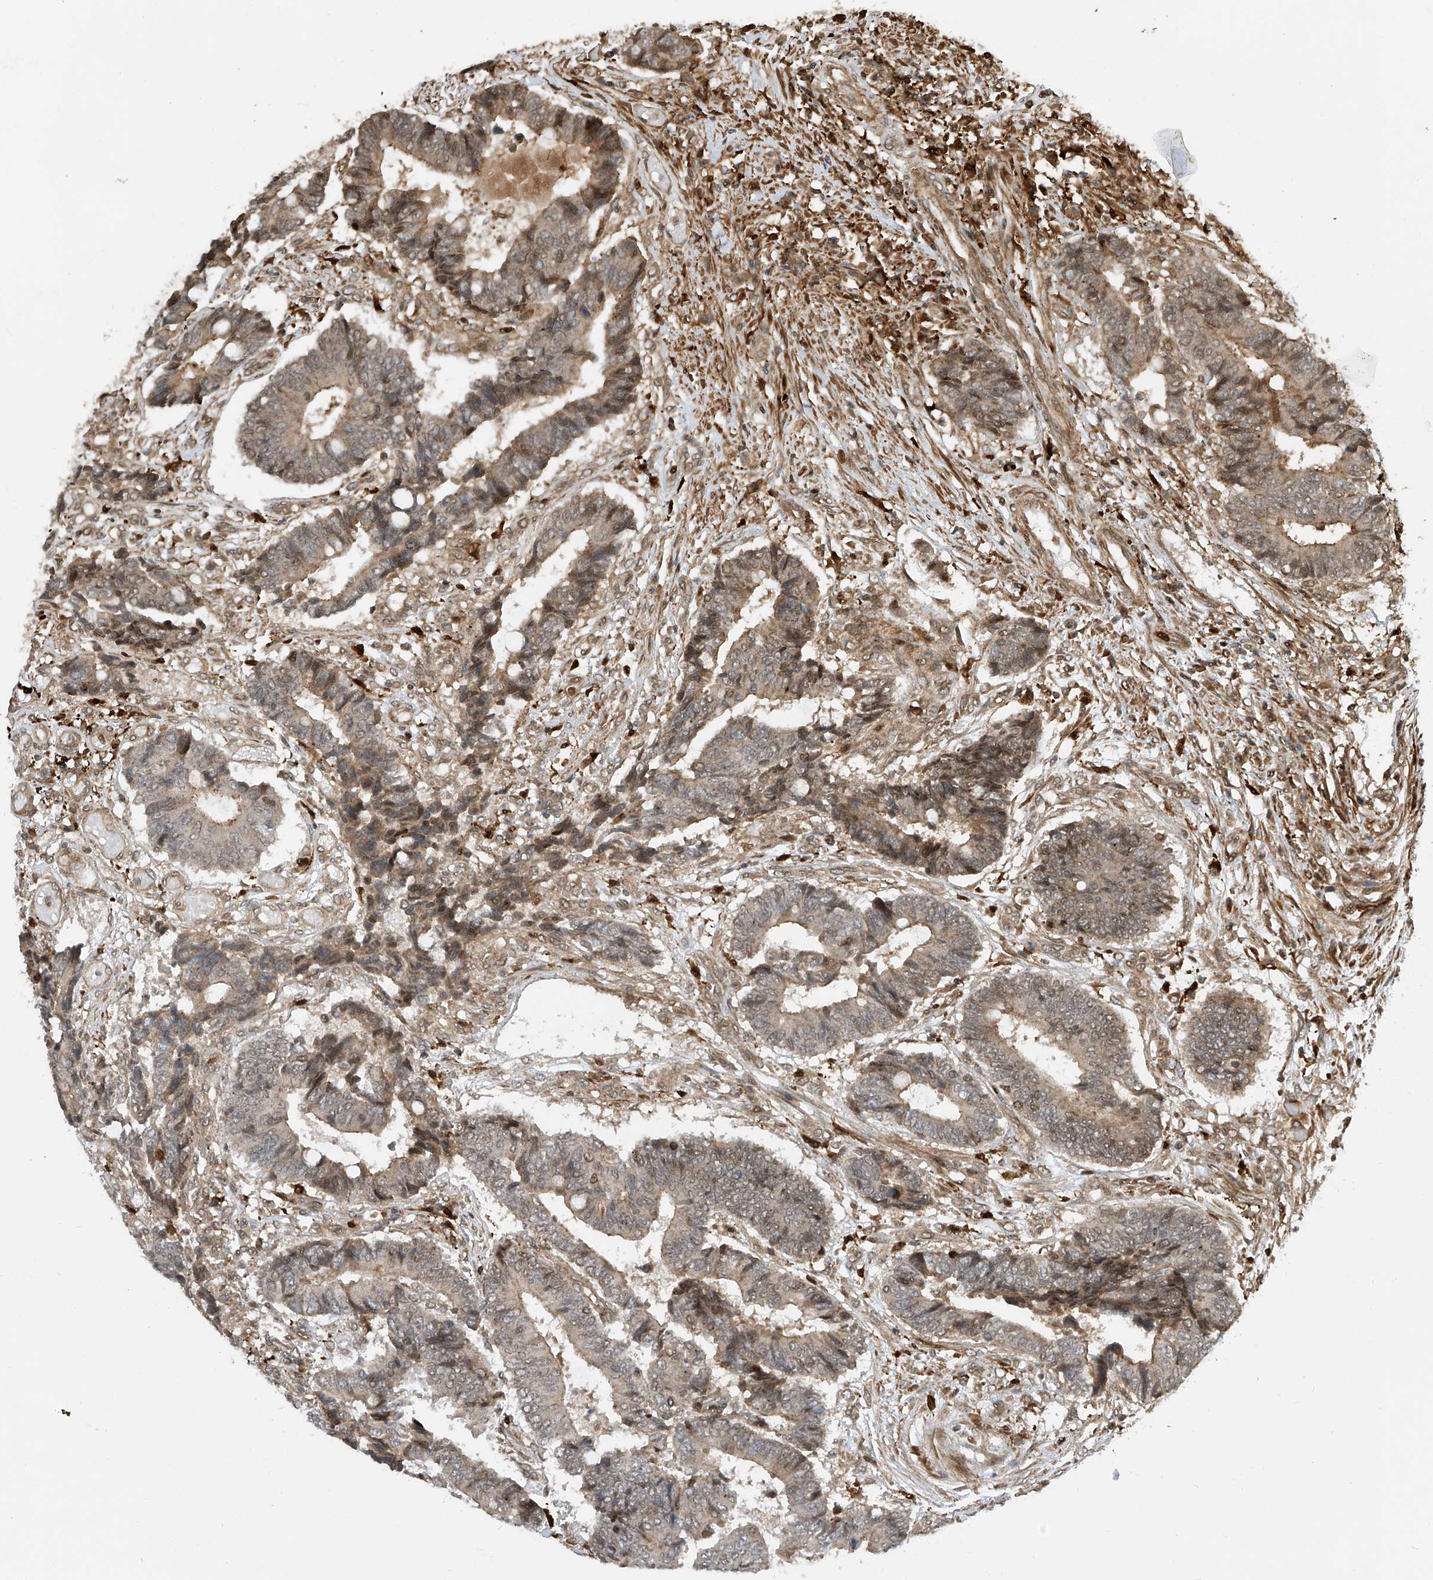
{"staining": {"intensity": "weak", "quantity": ">75%", "location": "cytoplasmic/membranous,nuclear"}, "tissue": "colorectal cancer", "cell_type": "Tumor cells", "image_type": "cancer", "snomed": [{"axis": "morphology", "description": "Adenocarcinoma, NOS"}, {"axis": "topography", "description": "Rectum"}], "caption": "Adenocarcinoma (colorectal) was stained to show a protein in brown. There is low levels of weak cytoplasmic/membranous and nuclear expression in about >75% of tumor cells. Using DAB (3,3'-diaminobenzidine) (brown) and hematoxylin (blue) stains, captured at high magnification using brightfield microscopy.", "gene": "ATAD2B", "patient": {"sex": "male", "age": 84}}